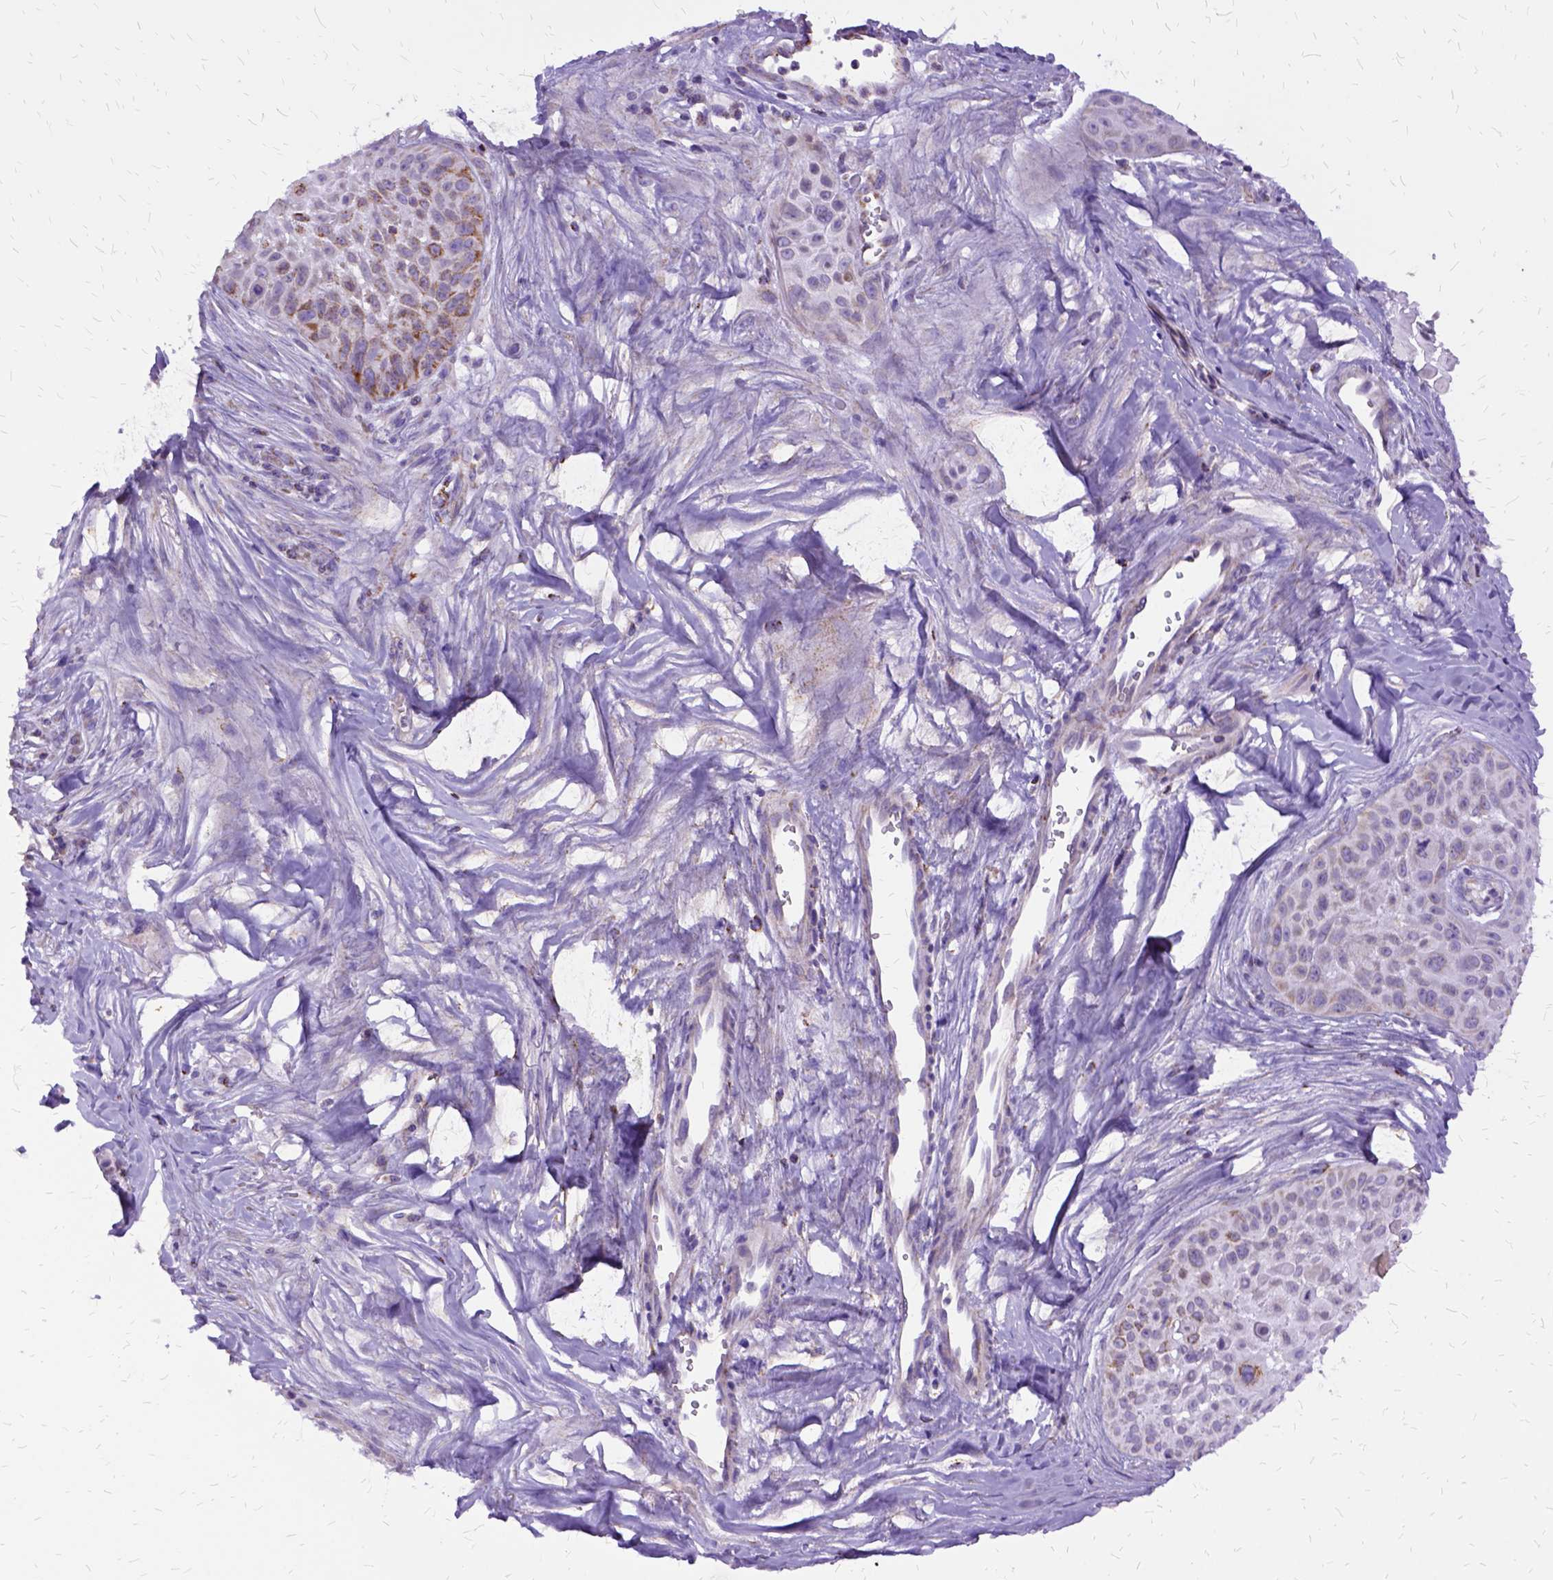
{"staining": {"intensity": "weak", "quantity": "<25%", "location": "cytoplasmic/membranous"}, "tissue": "skin cancer", "cell_type": "Tumor cells", "image_type": "cancer", "snomed": [{"axis": "morphology", "description": "Squamous cell carcinoma, NOS"}, {"axis": "topography", "description": "Skin"}, {"axis": "topography", "description": "Anal"}], "caption": "IHC micrograph of neoplastic tissue: human squamous cell carcinoma (skin) stained with DAB demonstrates no significant protein positivity in tumor cells.", "gene": "OXCT1", "patient": {"sex": "female", "age": 75}}